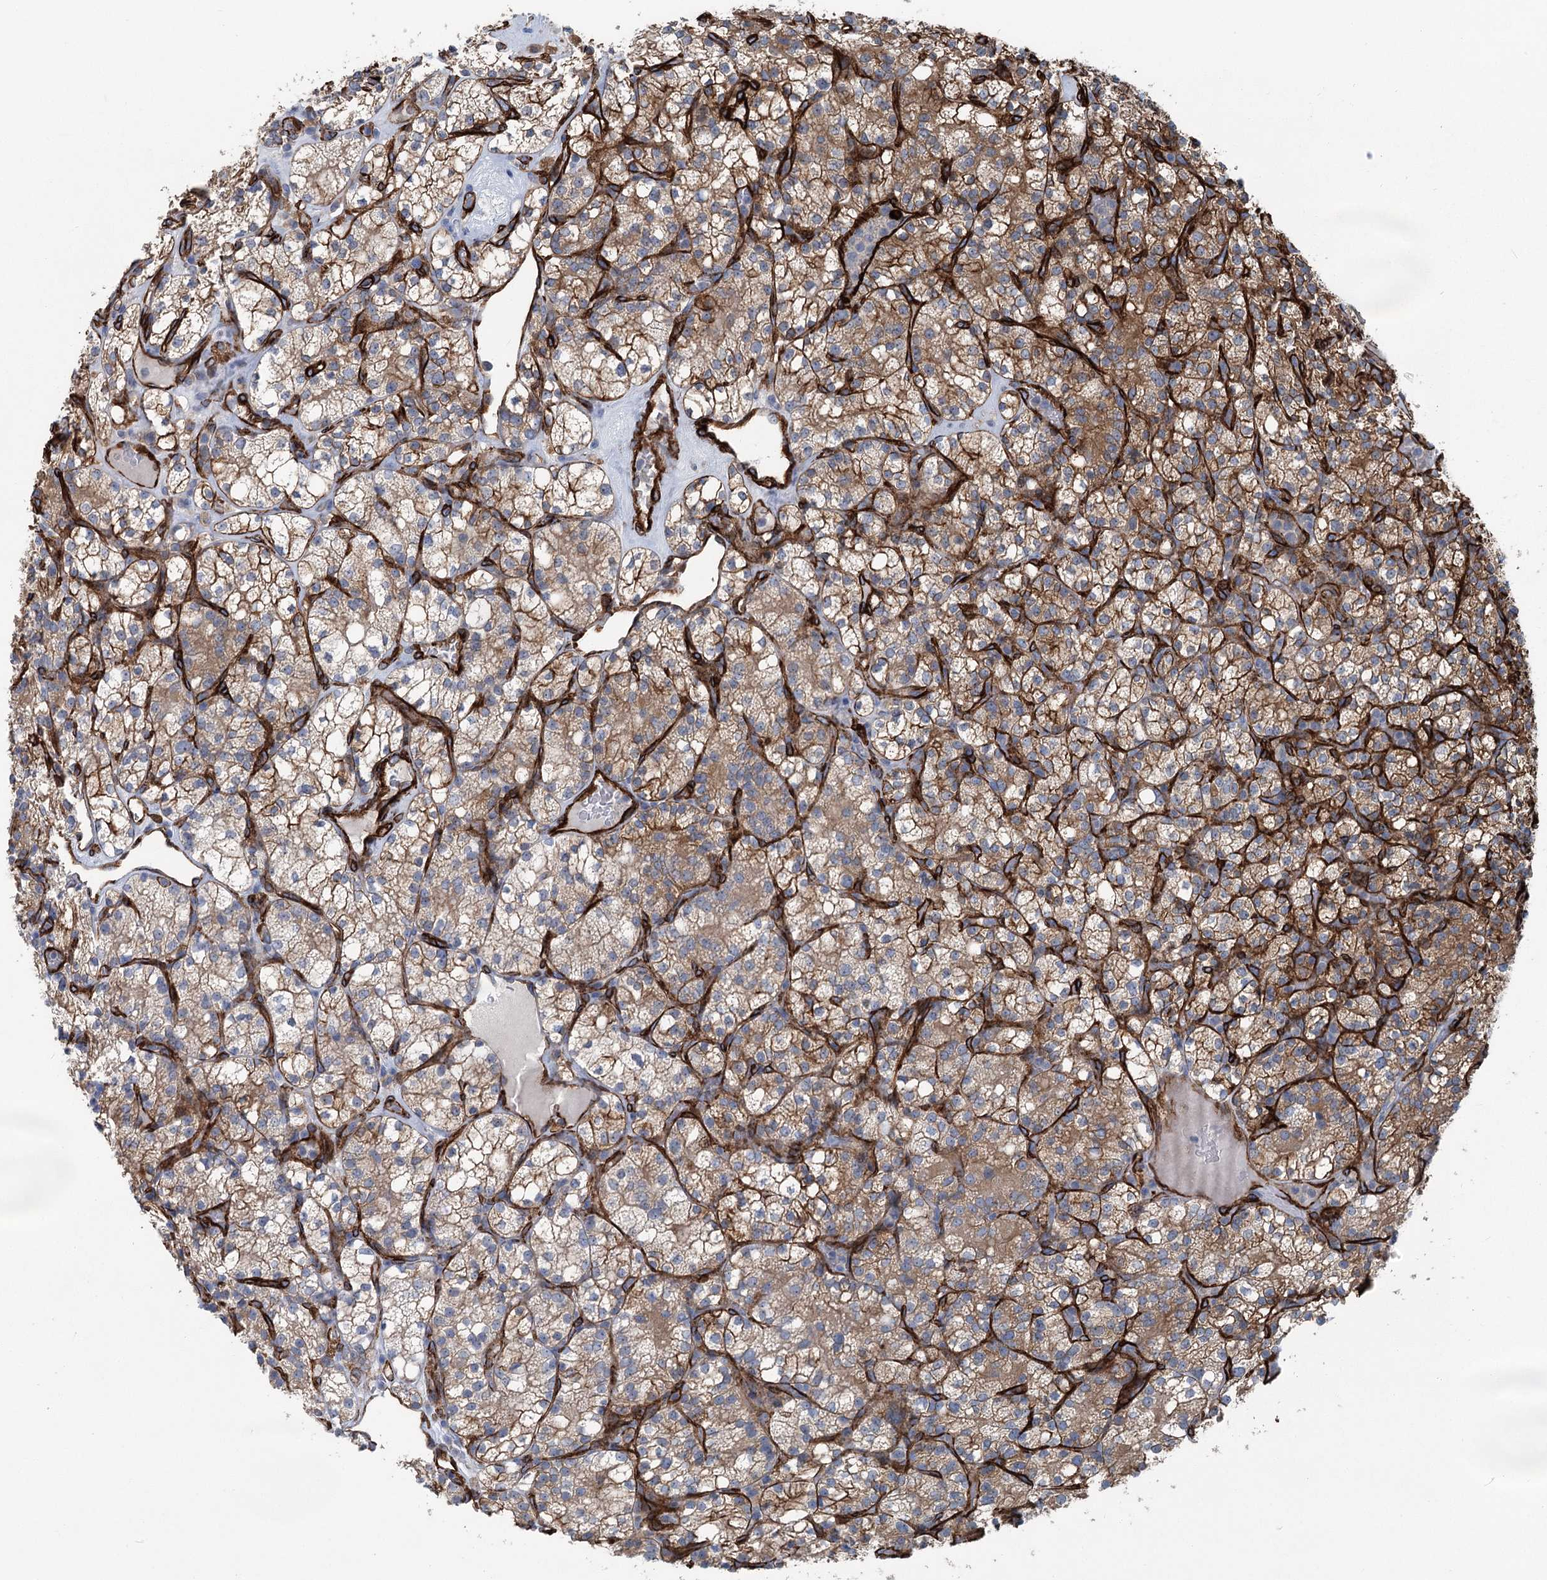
{"staining": {"intensity": "moderate", "quantity": ">75%", "location": "cytoplasmic/membranous"}, "tissue": "renal cancer", "cell_type": "Tumor cells", "image_type": "cancer", "snomed": [{"axis": "morphology", "description": "Adenocarcinoma, NOS"}, {"axis": "topography", "description": "Kidney"}], "caption": "This is a photomicrograph of immunohistochemistry (IHC) staining of renal cancer, which shows moderate expression in the cytoplasmic/membranous of tumor cells.", "gene": "IQSEC1", "patient": {"sex": "male", "age": 77}}